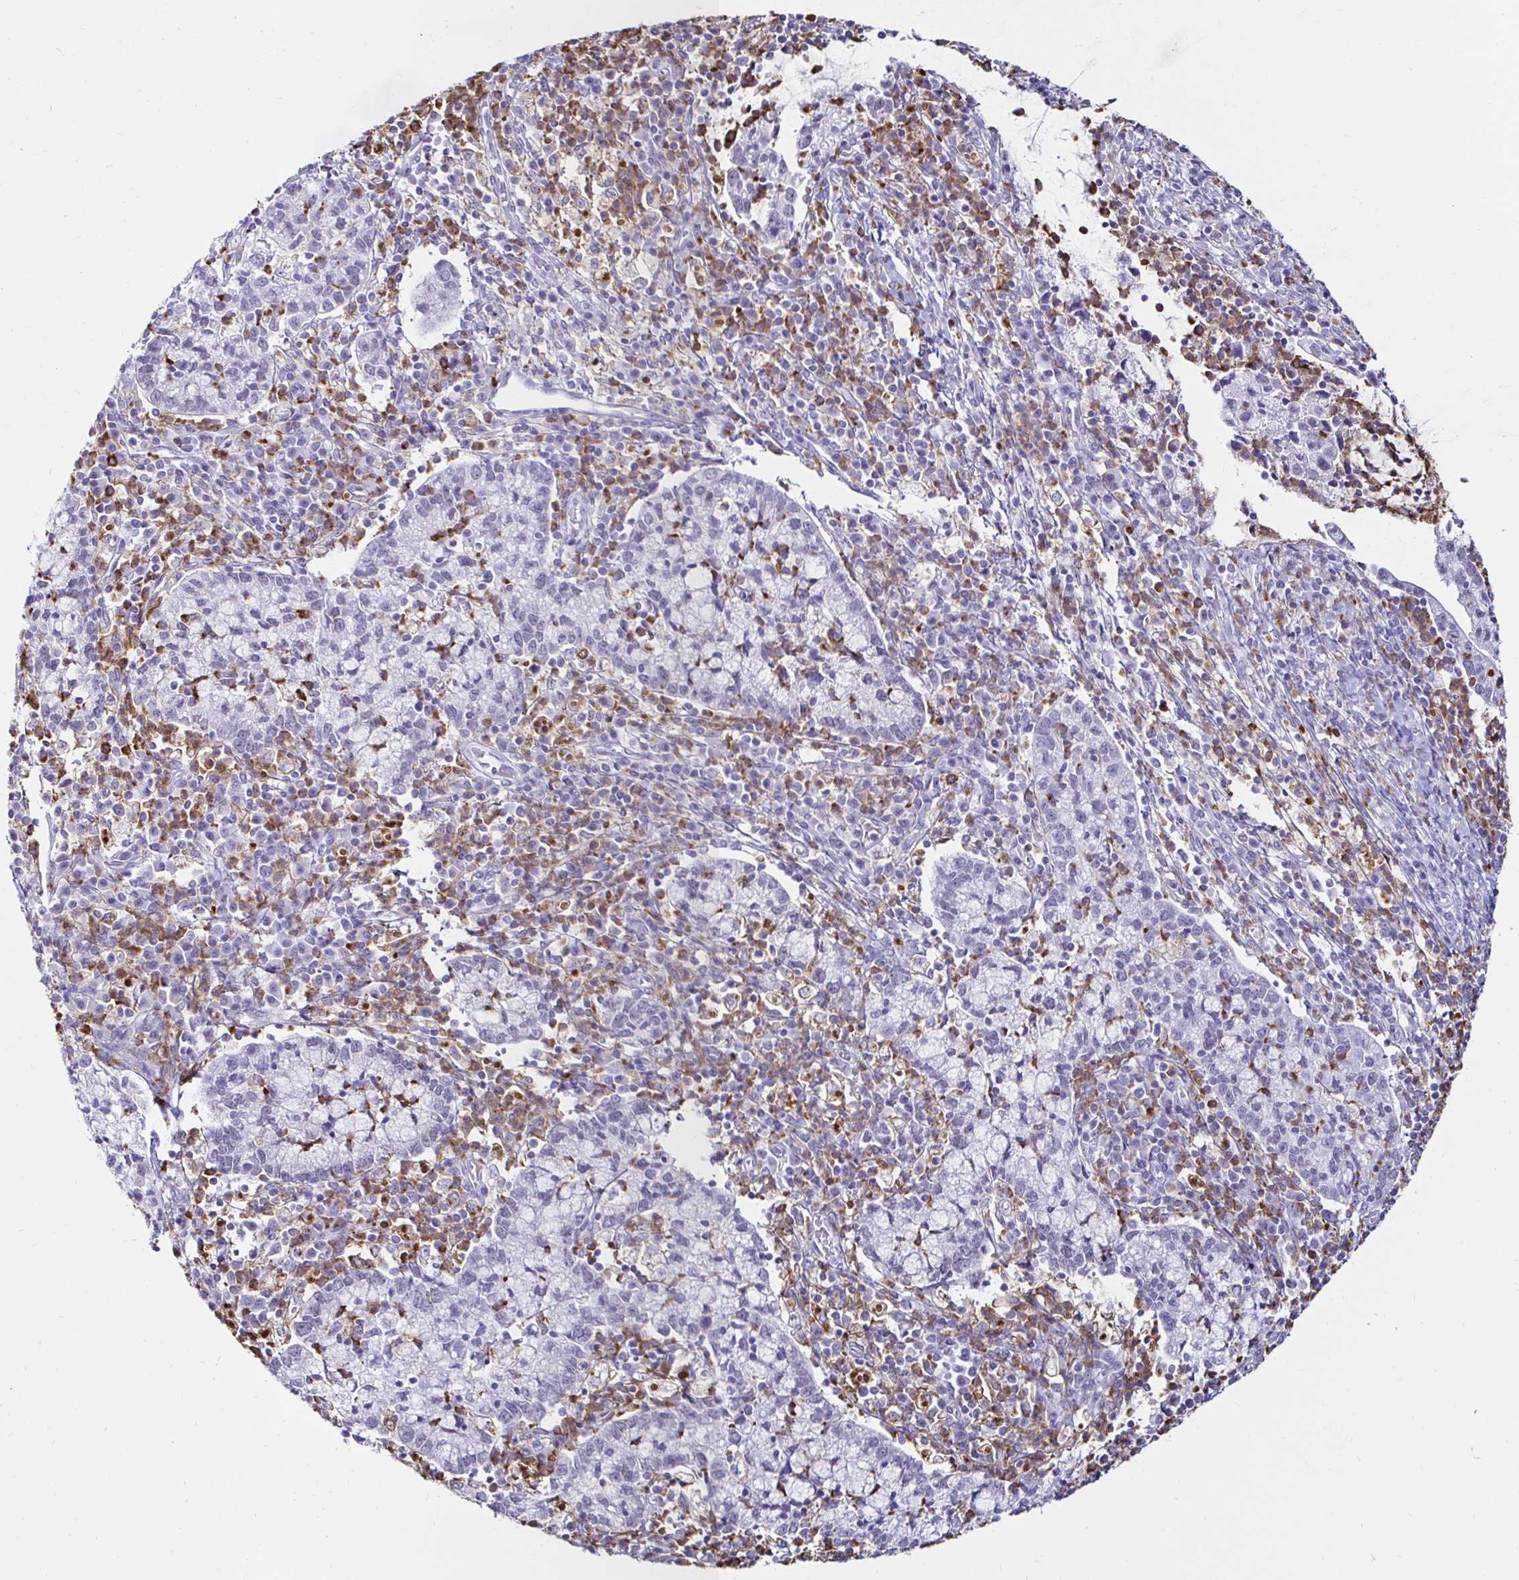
{"staining": {"intensity": "negative", "quantity": "none", "location": "none"}, "tissue": "cervical cancer", "cell_type": "Tumor cells", "image_type": "cancer", "snomed": [{"axis": "morphology", "description": "Normal tissue, NOS"}, {"axis": "morphology", "description": "Adenocarcinoma, NOS"}, {"axis": "topography", "description": "Cervix"}], "caption": "Human cervical adenocarcinoma stained for a protein using IHC displays no positivity in tumor cells.", "gene": "CYBB", "patient": {"sex": "female", "age": 44}}